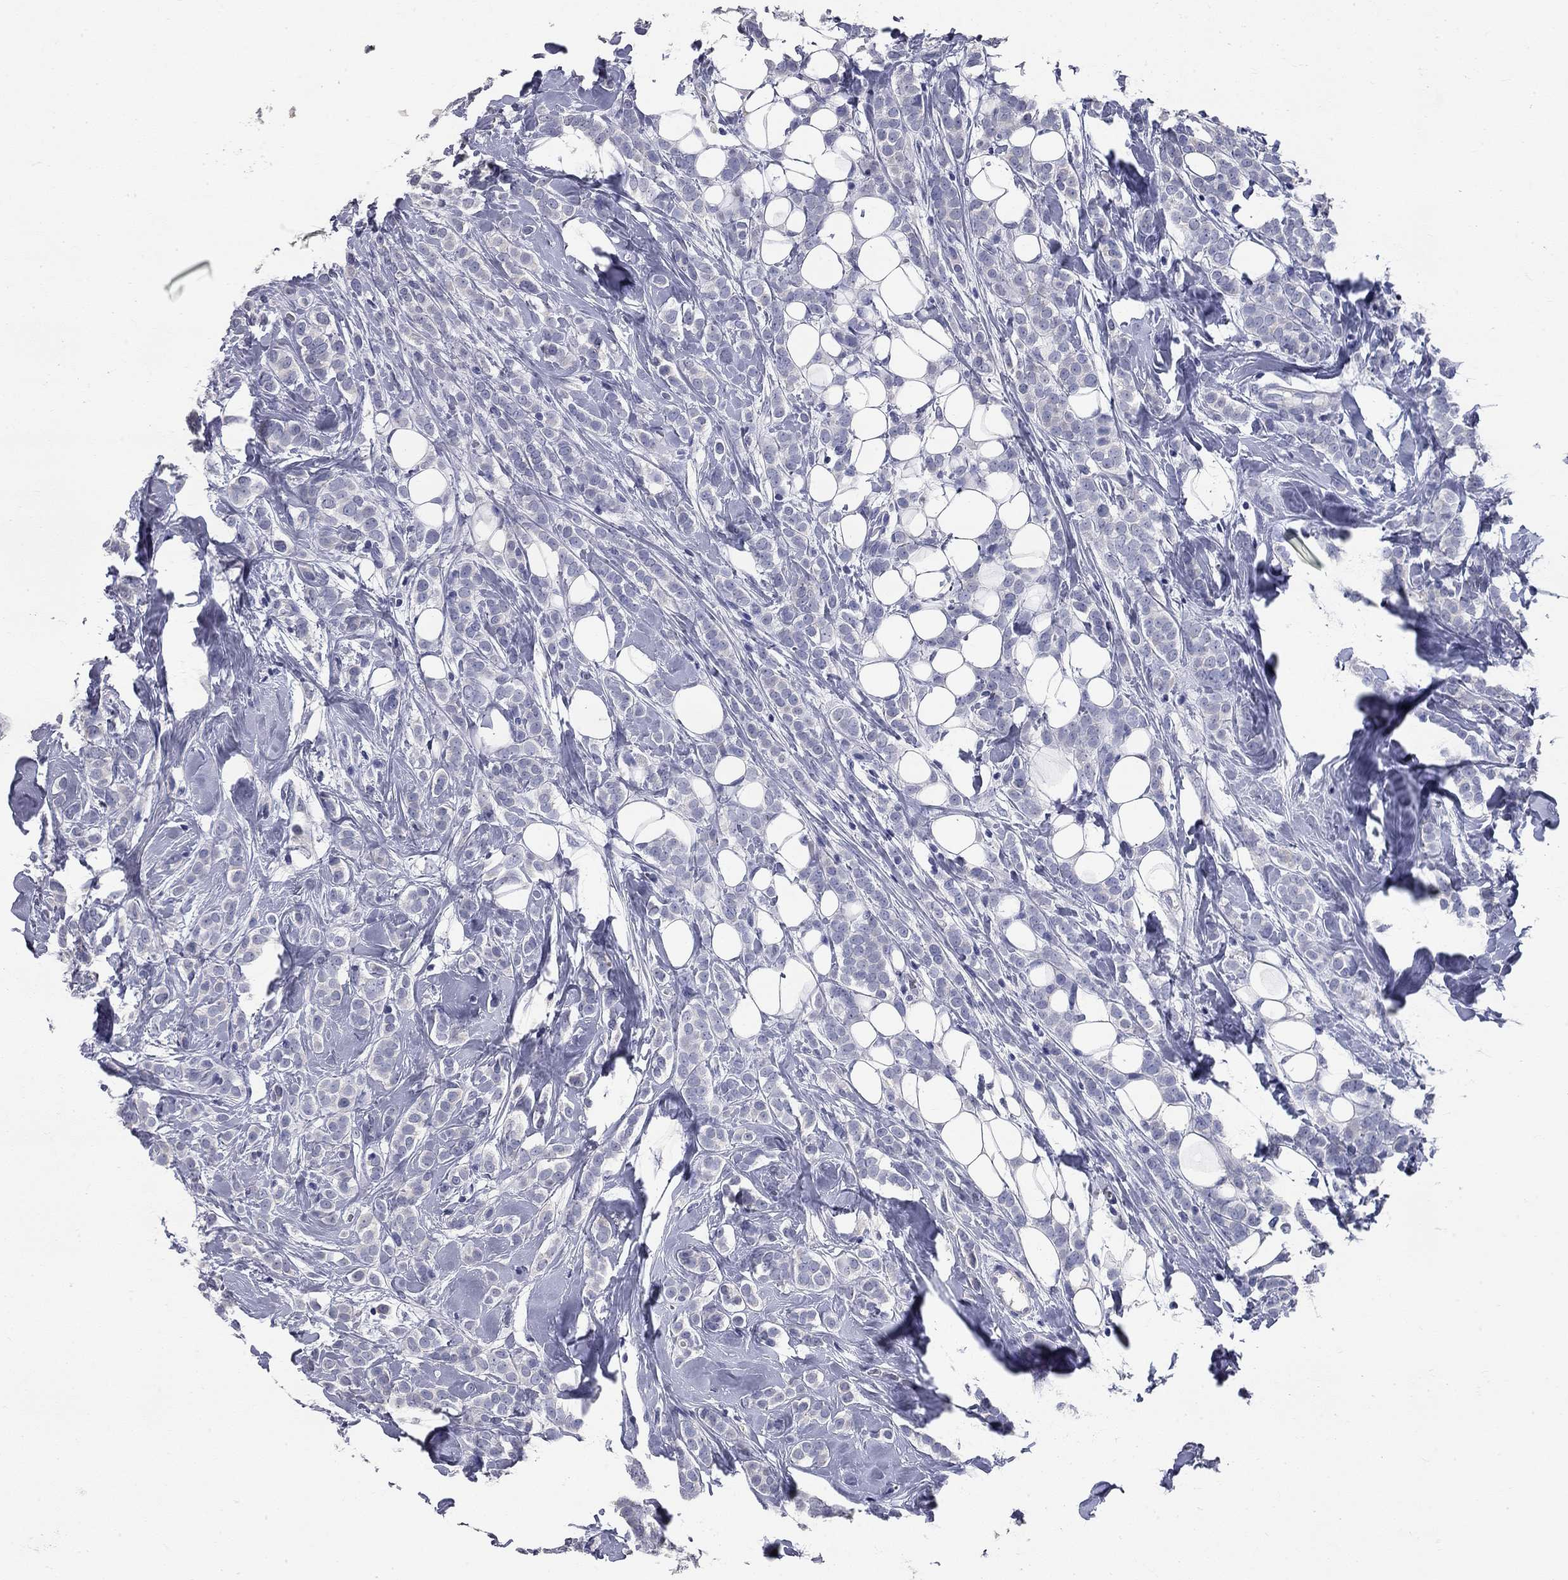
{"staining": {"intensity": "negative", "quantity": "none", "location": "none"}, "tissue": "breast cancer", "cell_type": "Tumor cells", "image_type": "cancer", "snomed": [{"axis": "morphology", "description": "Lobular carcinoma"}, {"axis": "topography", "description": "Breast"}], "caption": "Lobular carcinoma (breast) was stained to show a protein in brown. There is no significant positivity in tumor cells.", "gene": "SYT12", "patient": {"sex": "female", "age": 49}}